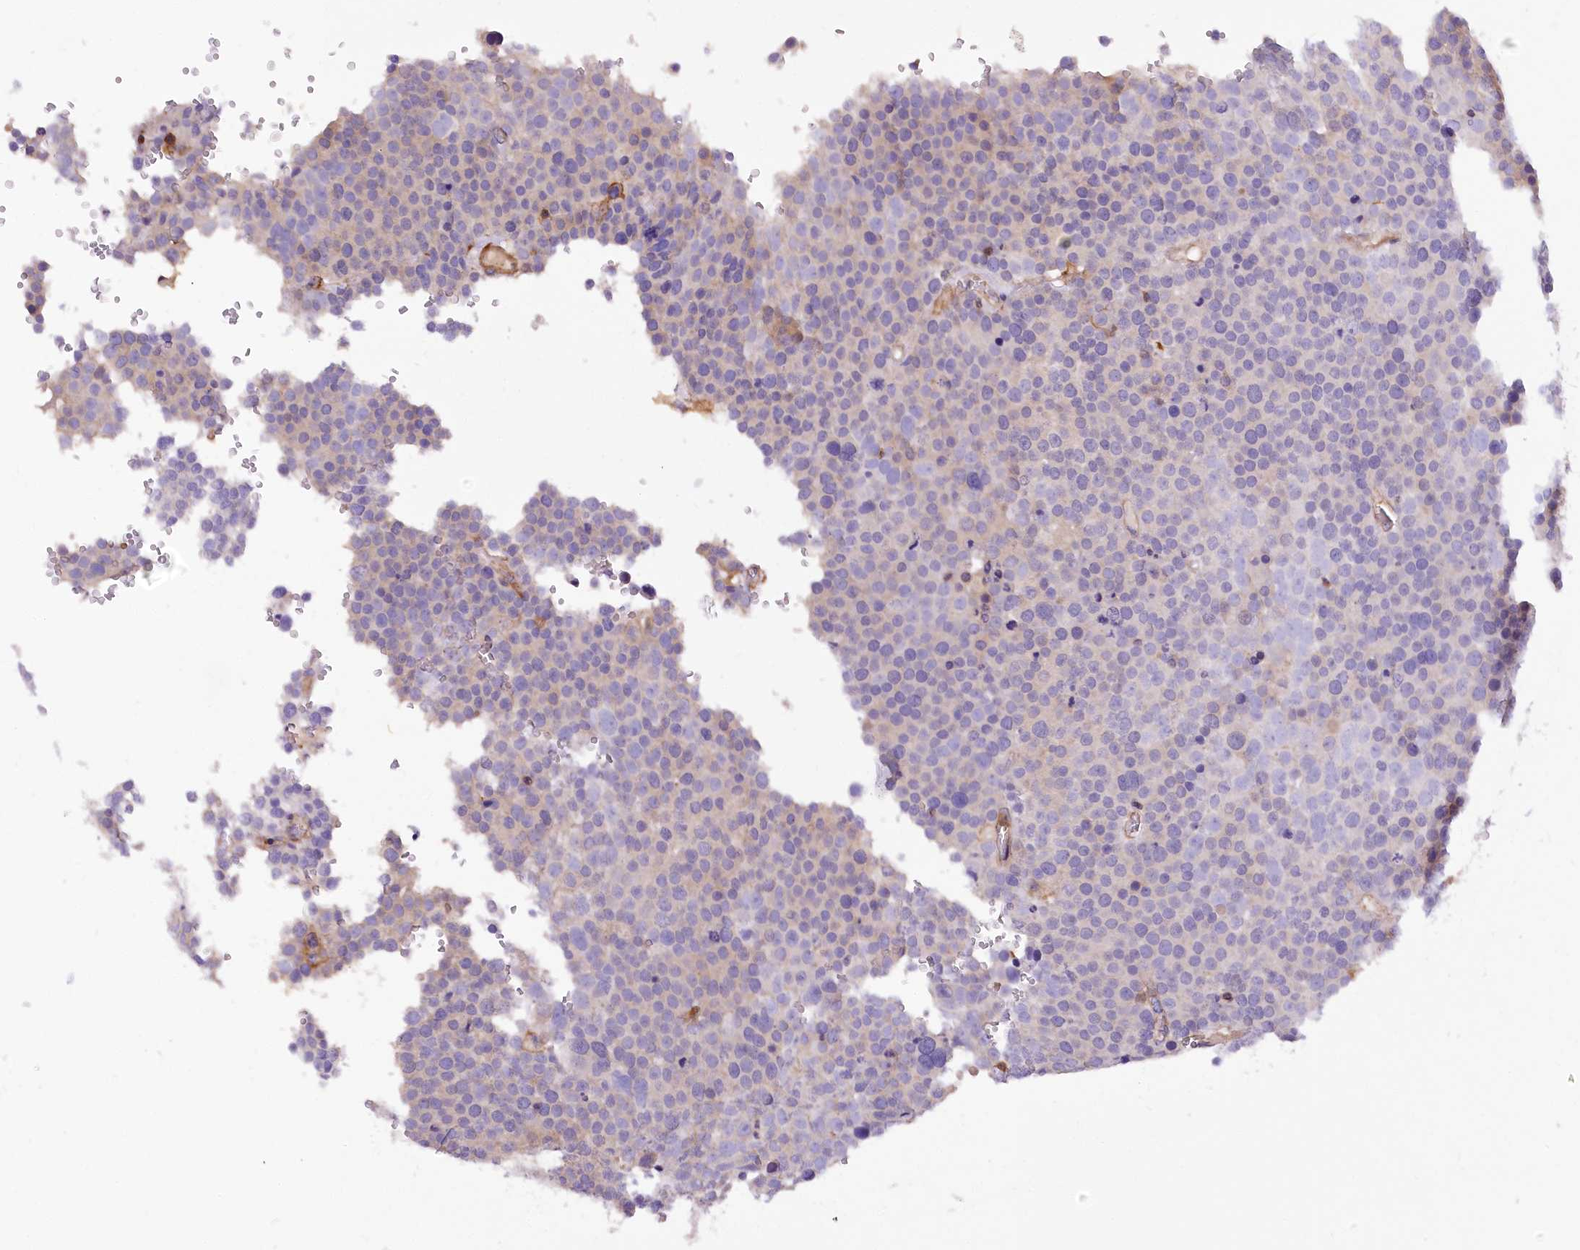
{"staining": {"intensity": "negative", "quantity": "none", "location": "none"}, "tissue": "testis cancer", "cell_type": "Tumor cells", "image_type": "cancer", "snomed": [{"axis": "morphology", "description": "Seminoma, NOS"}, {"axis": "topography", "description": "Testis"}], "caption": "DAB immunohistochemical staining of testis seminoma displays no significant positivity in tumor cells. (DAB (3,3'-diaminobenzidine) IHC with hematoxylin counter stain).", "gene": "DPP3", "patient": {"sex": "male", "age": 71}}